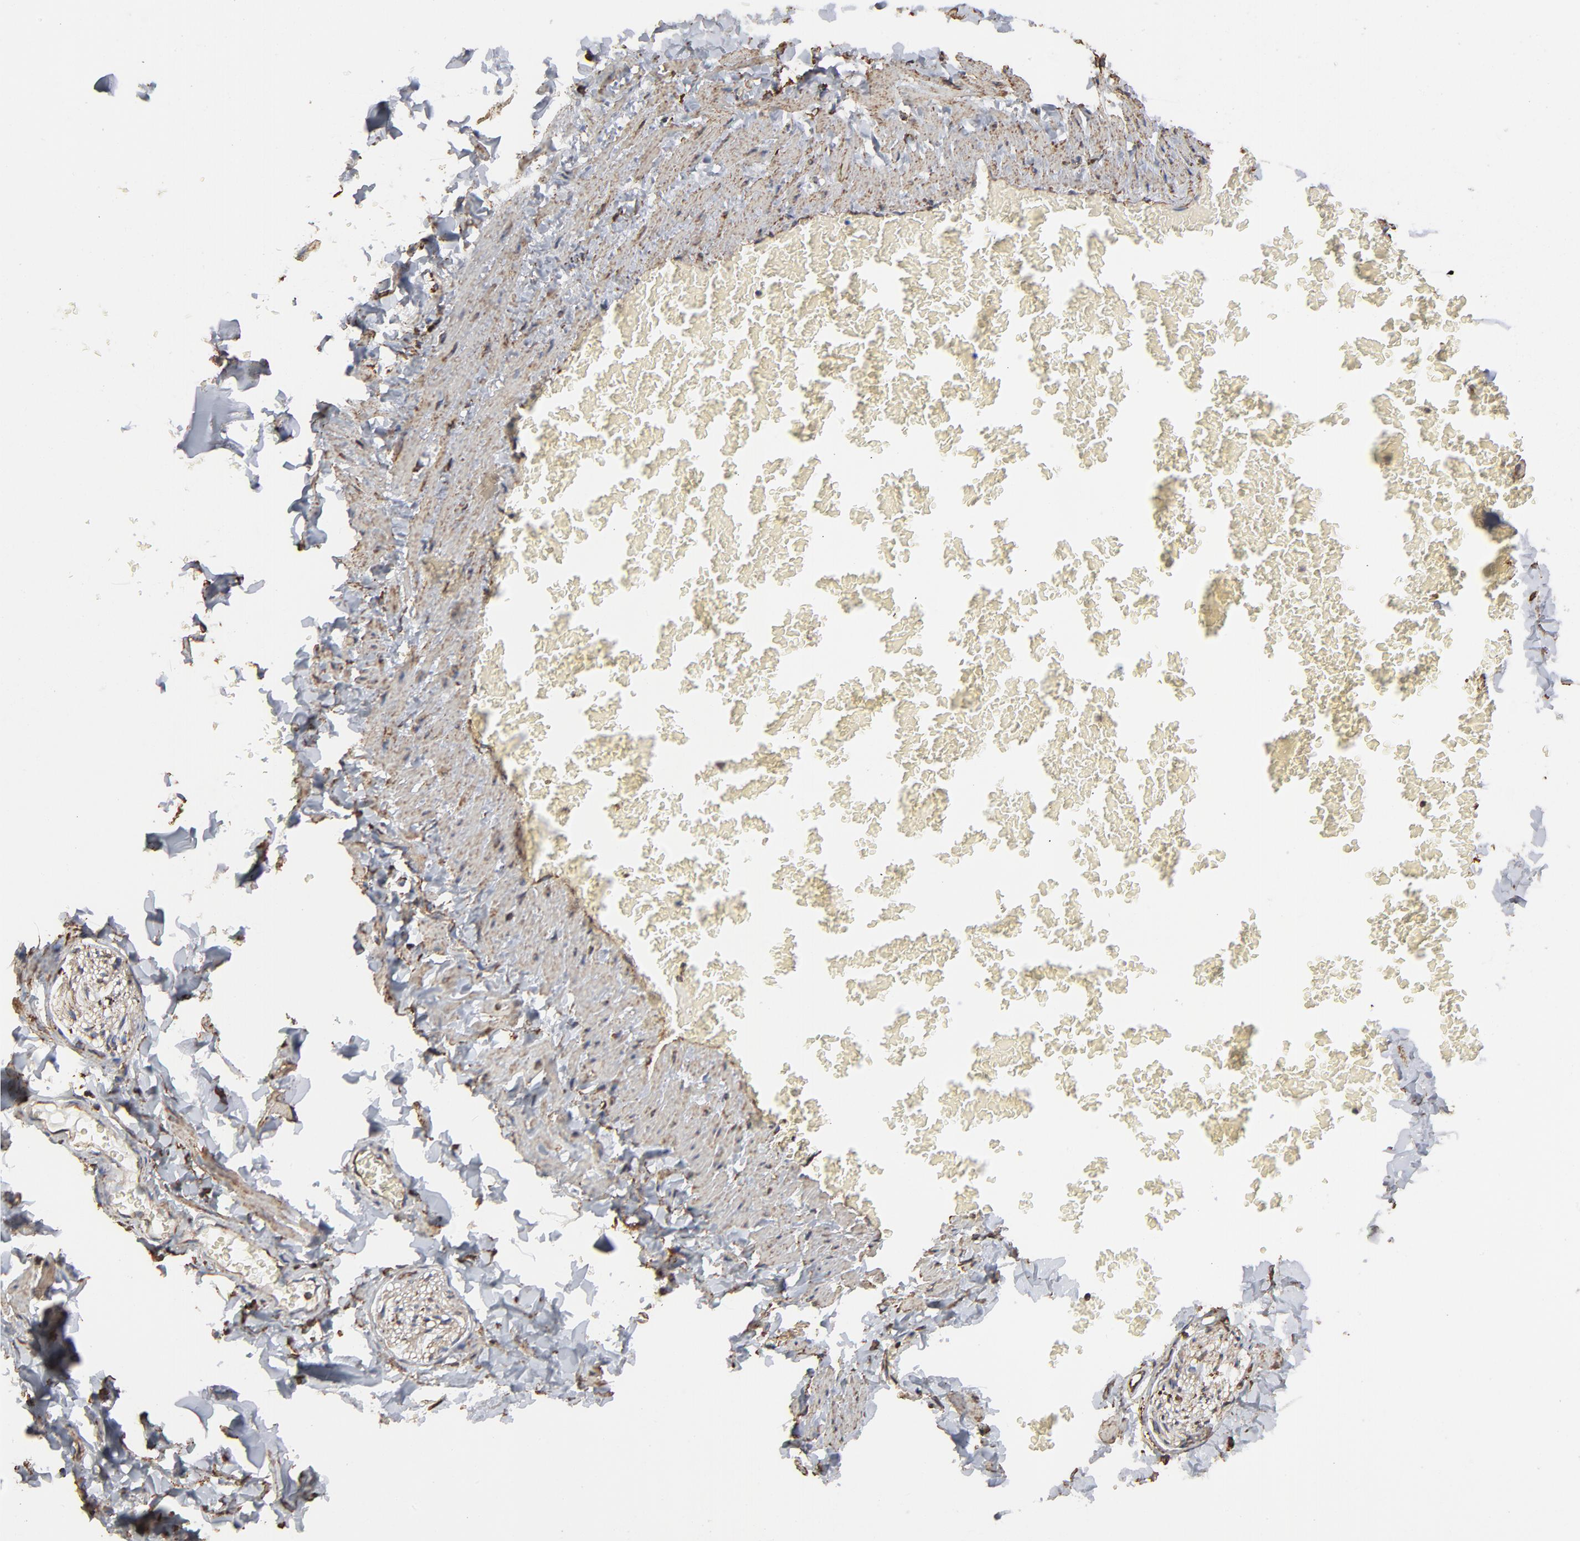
{"staining": {"intensity": "moderate", "quantity": ">75%", "location": "cytoplasmic/membranous"}, "tissue": "adipose tissue", "cell_type": "Adipocytes", "image_type": "normal", "snomed": [{"axis": "morphology", "description": "Normal tissue, NOS"}, {"axis": "topography", "description": "Vascular tissue"}], "caption": "A high-resolution micrograph shows immunohistochemistry (IHC) staining of unremarkable adipose tissue, which displays moderate cytoplasmic/membranous staining in about >75% of adipocytes.", "gene": "PDIA3", "patient": {"sex": "male", "age": 41}}